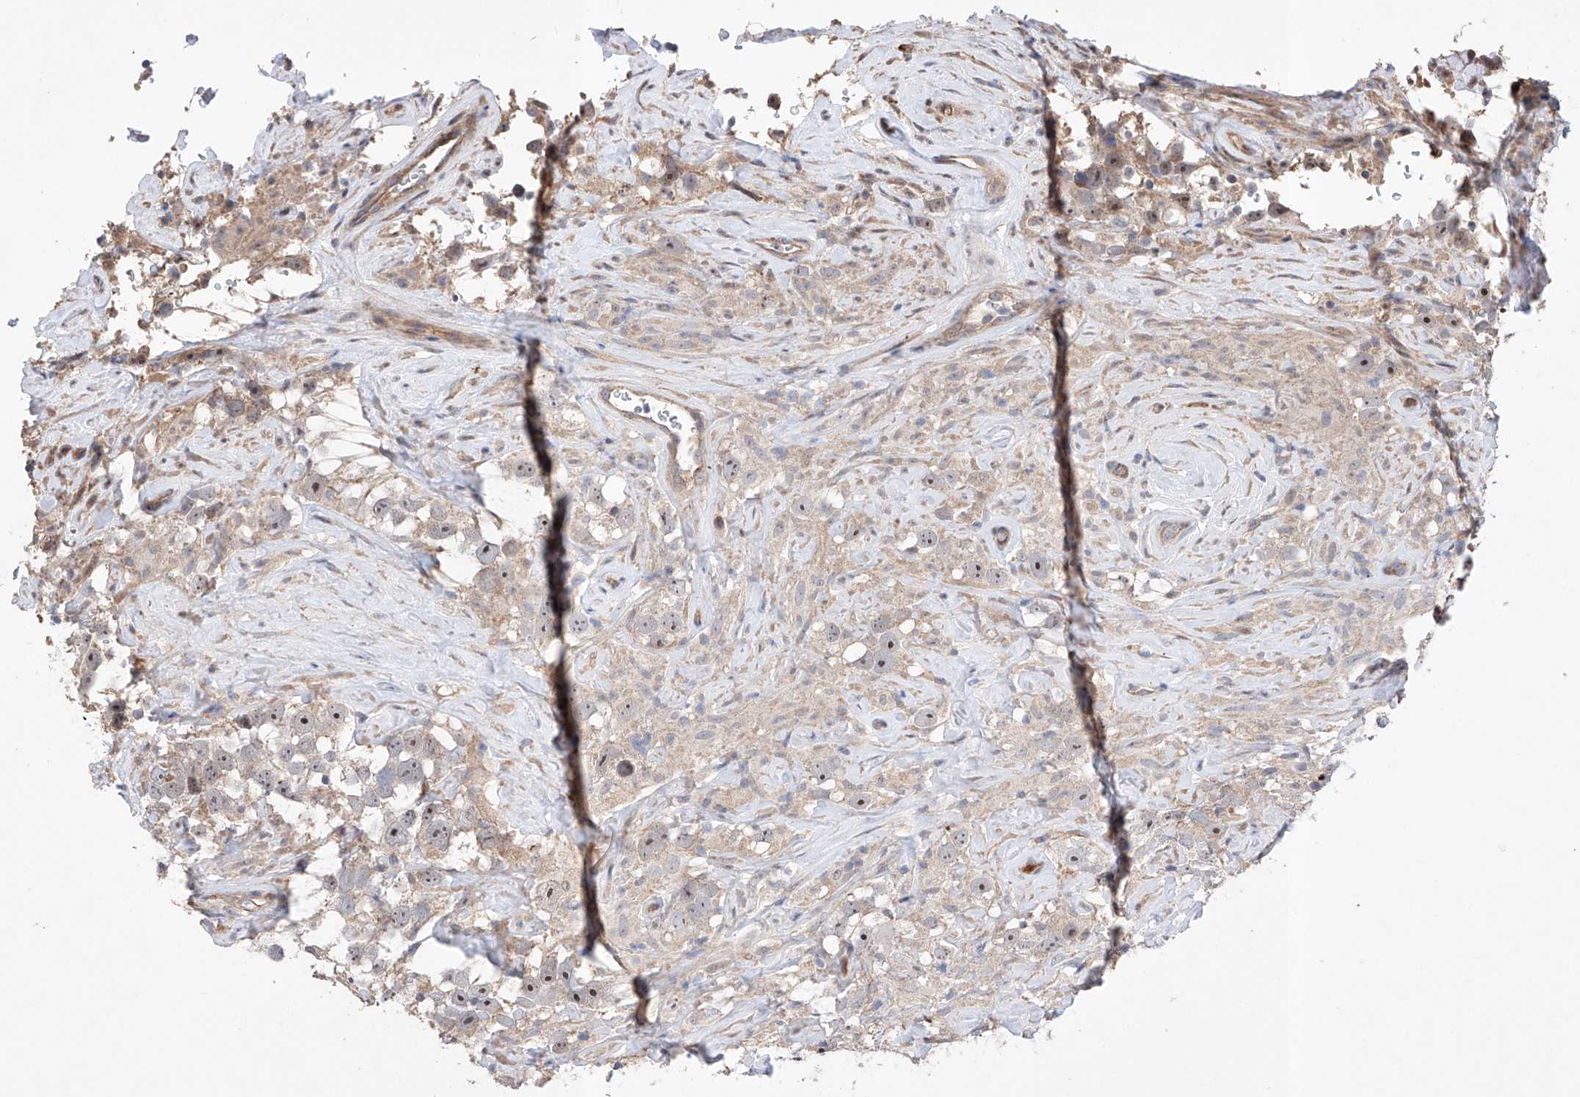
{"staining": {"intensity": "moderate", "quantity": ">75%", "location": "nuclear"}, "tissue": "testis cancer", "cell_type": "Tumor cells", "image_type": "cancer", "snomed": [{"axis": "morphology", "description": "Seminoma, NOS"}, {"axis": "topography", "description": "Testis"}], "caption": "The micrograph exhibits a brown stain indicating the presence of a protein in the nuclear of tumor cells in testis cancer.", "gene": "AFG1L", "patient": {"sex": "male", "age": 49}}